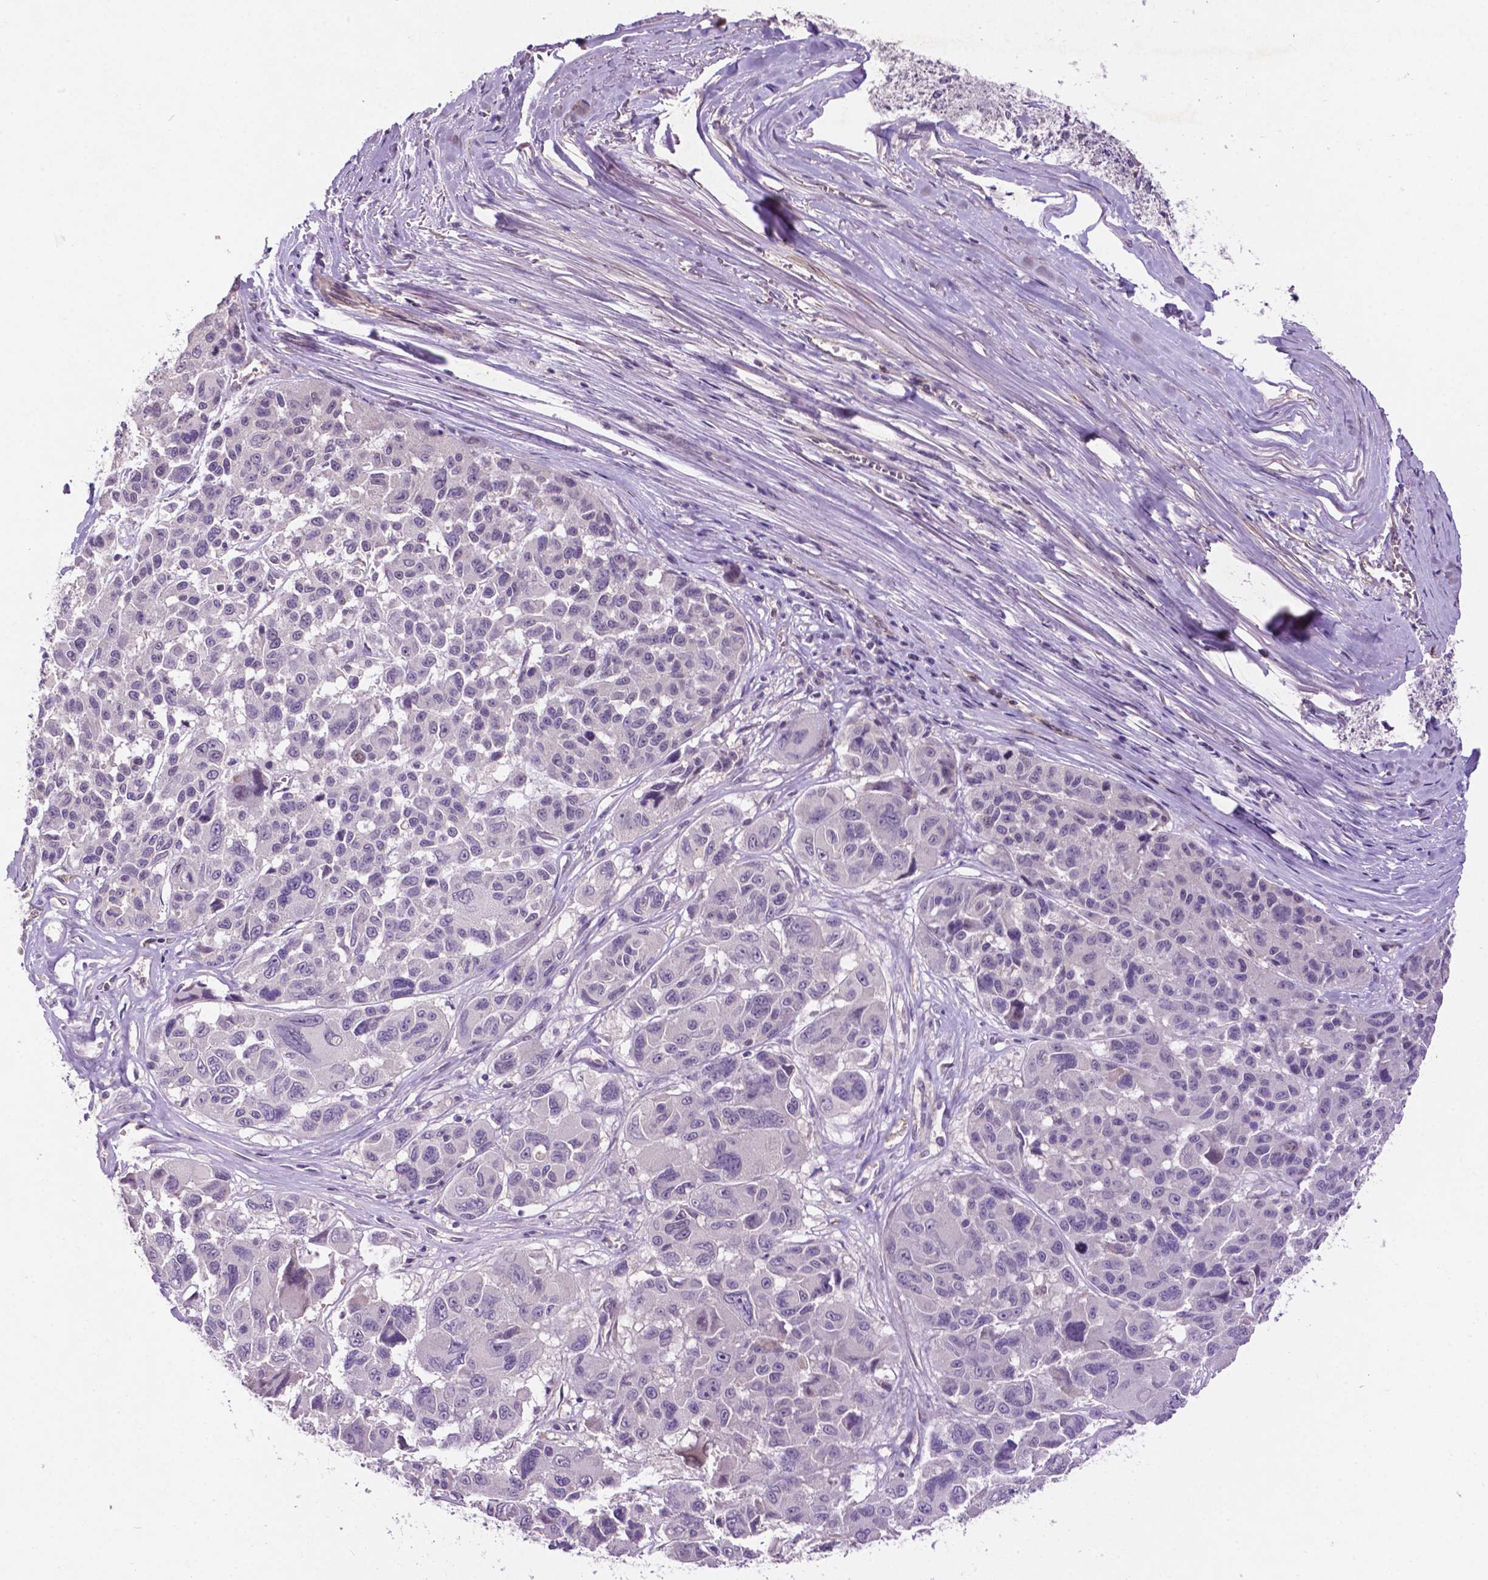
{"staining": {"intensity": "negative", "quantity": "none", "location": "none"}, "tissue": "melanoma", "cell_type": "Tumor cells", "image_type": "cancer", "snomed": [{"axis": "morphology", "description": "Malignant melanoma, NOS"}, {"axis": "topography", "description": "Skin"}], "caption": "A high-resolution photomicrograph shows immunohistochemistry (IHC) staining of melanoma, which exhibits no significant expression in tumor cells.", "gene": "ARL5C", "patient": {"sex": "female", "age": 66}}